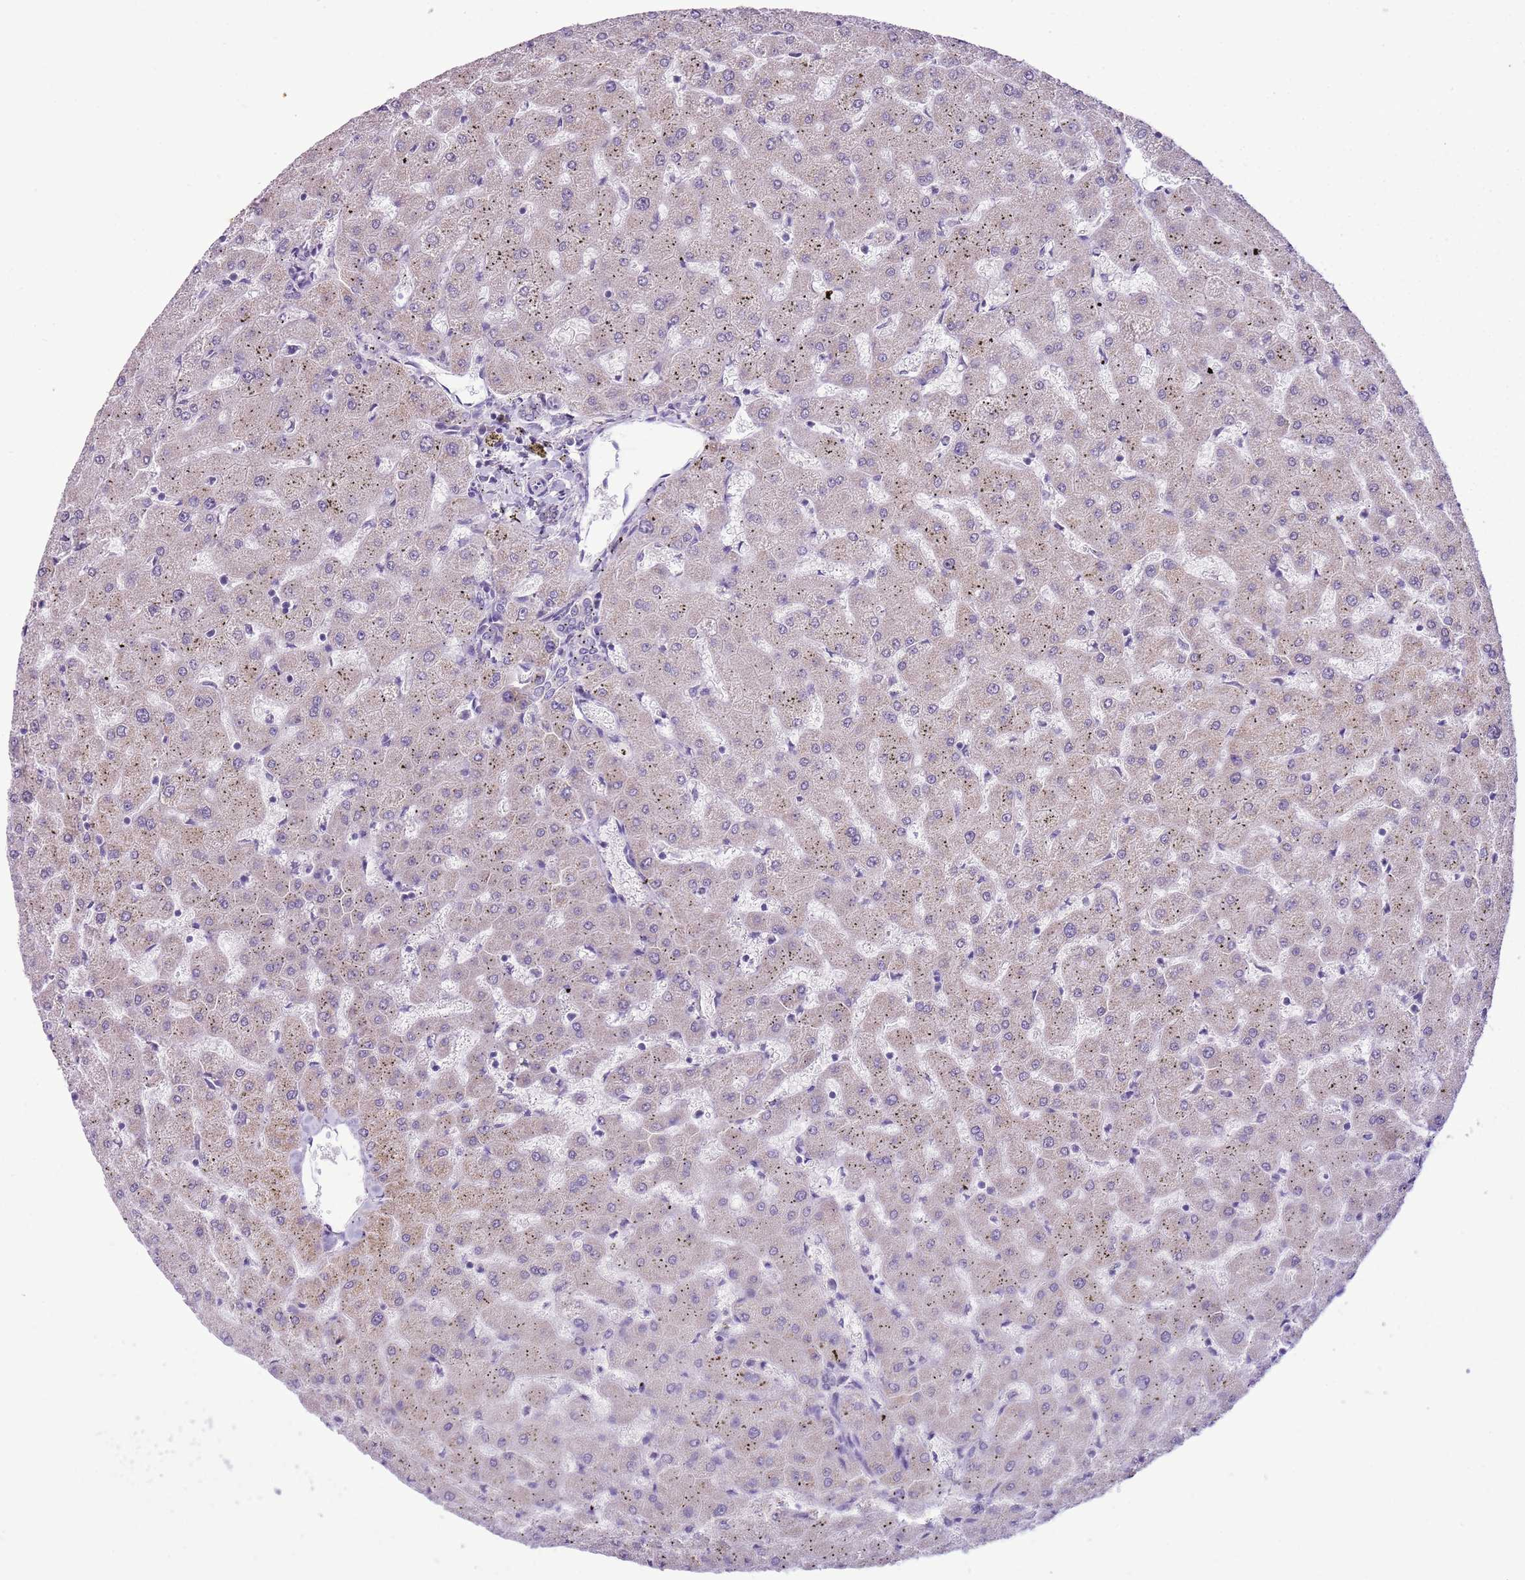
{"staining": {"intensity": "negative", "quantity": "none", "location": "none"}, "tissue": "liver", "cell_type": "Cholangiocytes", "image_type": "normal", "snomed": [{"axis": "morphology", "description": "Normal tissue, NOS"}, {"axis": "topography", "description": "Liver"}], "caption": "Liver stained for a protein using IHC shows no positivity cholangiocytes.", "gene": "FAM120C", "patient": {"sex": "female", "age": 63}}